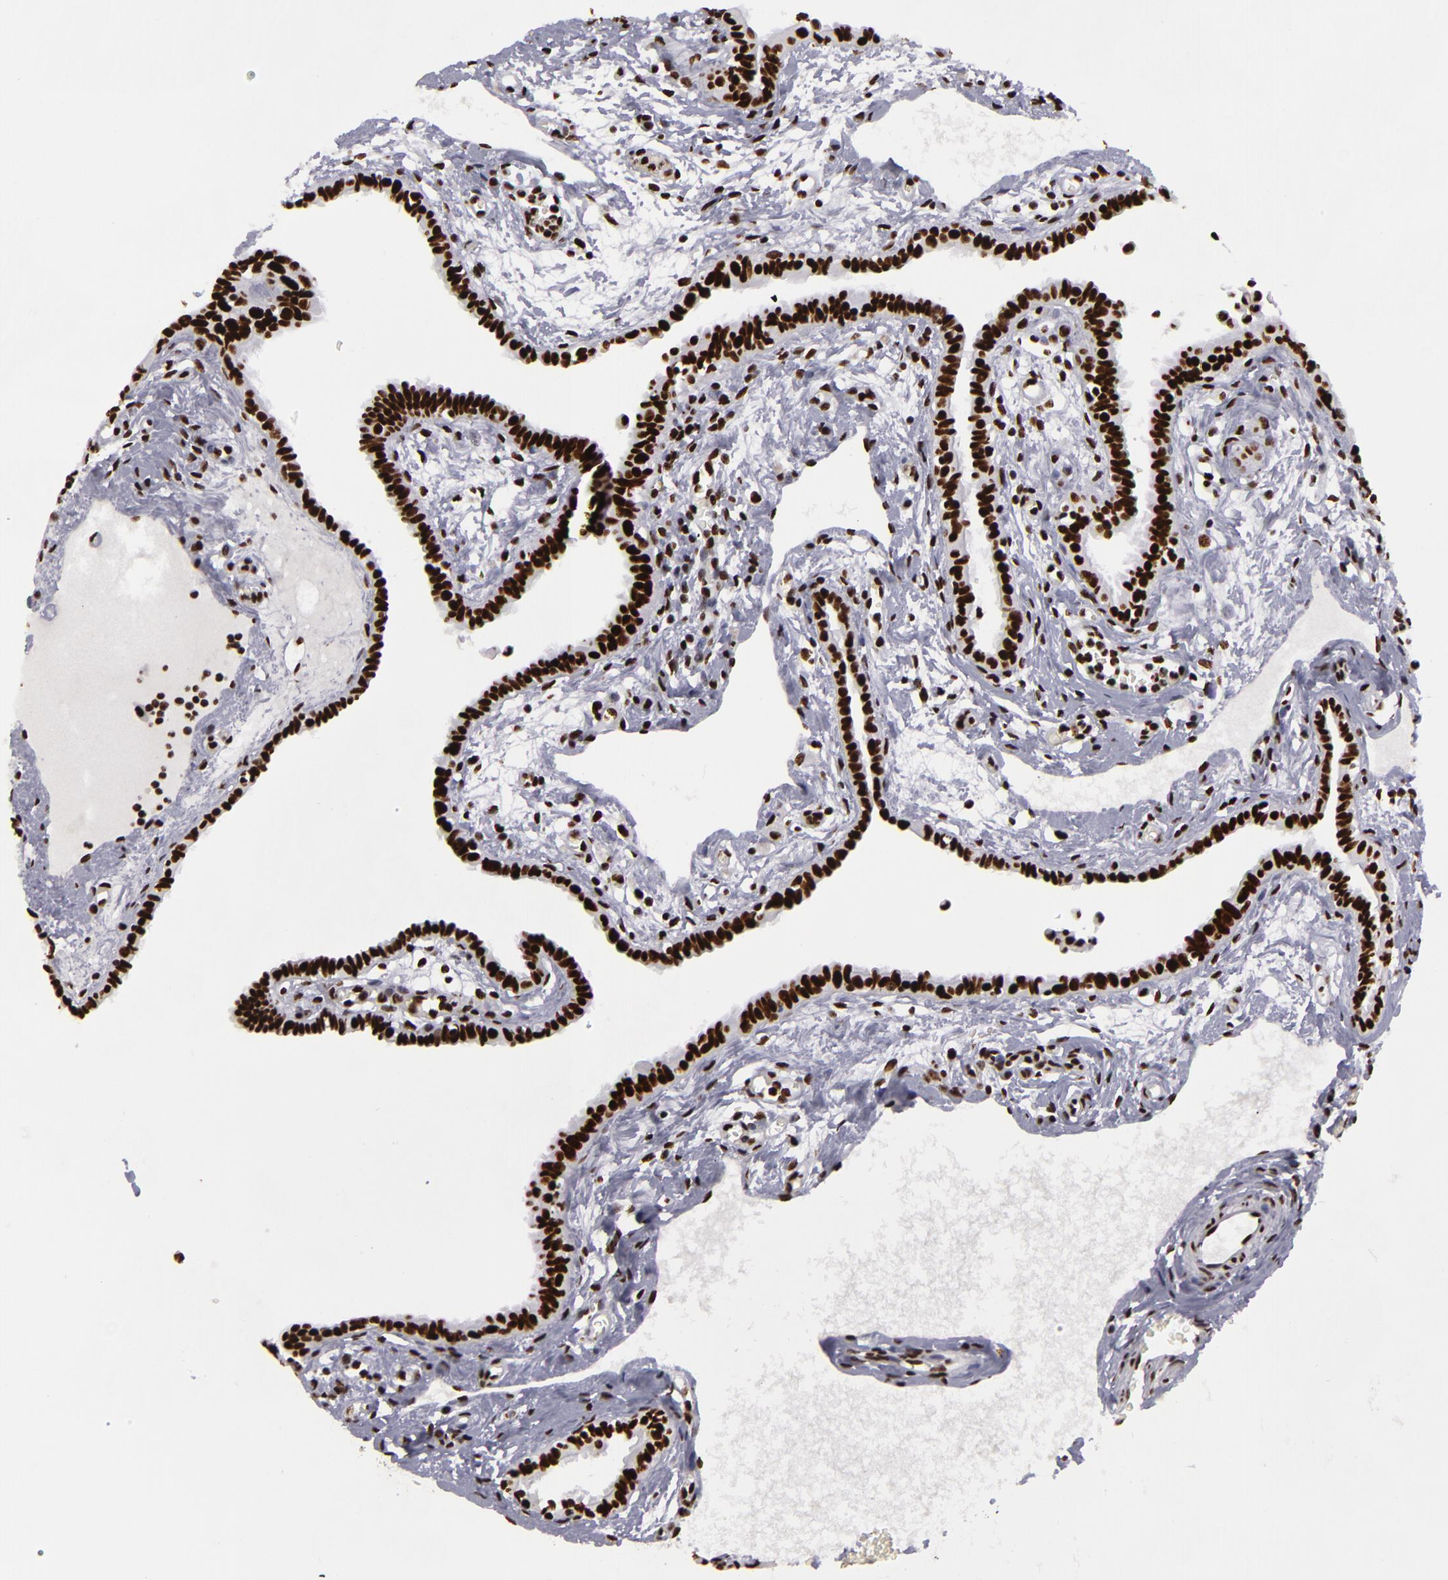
{"staining": {"intensity": "strong", "quantity": ">75%", "location": "nuclear"}, "tissue": "fallopian tube", "cell_type": "Glandular cells", "image_type": "normal", "snomed": [{"axis": "morphology", "description": "Normal tissue, NOS"}, {"axis": "topography", "description": "Fallopian tube"}], "caption": "Approximately >75% of glandular cells in normal human fallopian tube show strong nuclear protein expression as visualized by brown immunohistochemical staining.", "gene": "SAFB", "patient": {"sex": "female", "age": 54}}